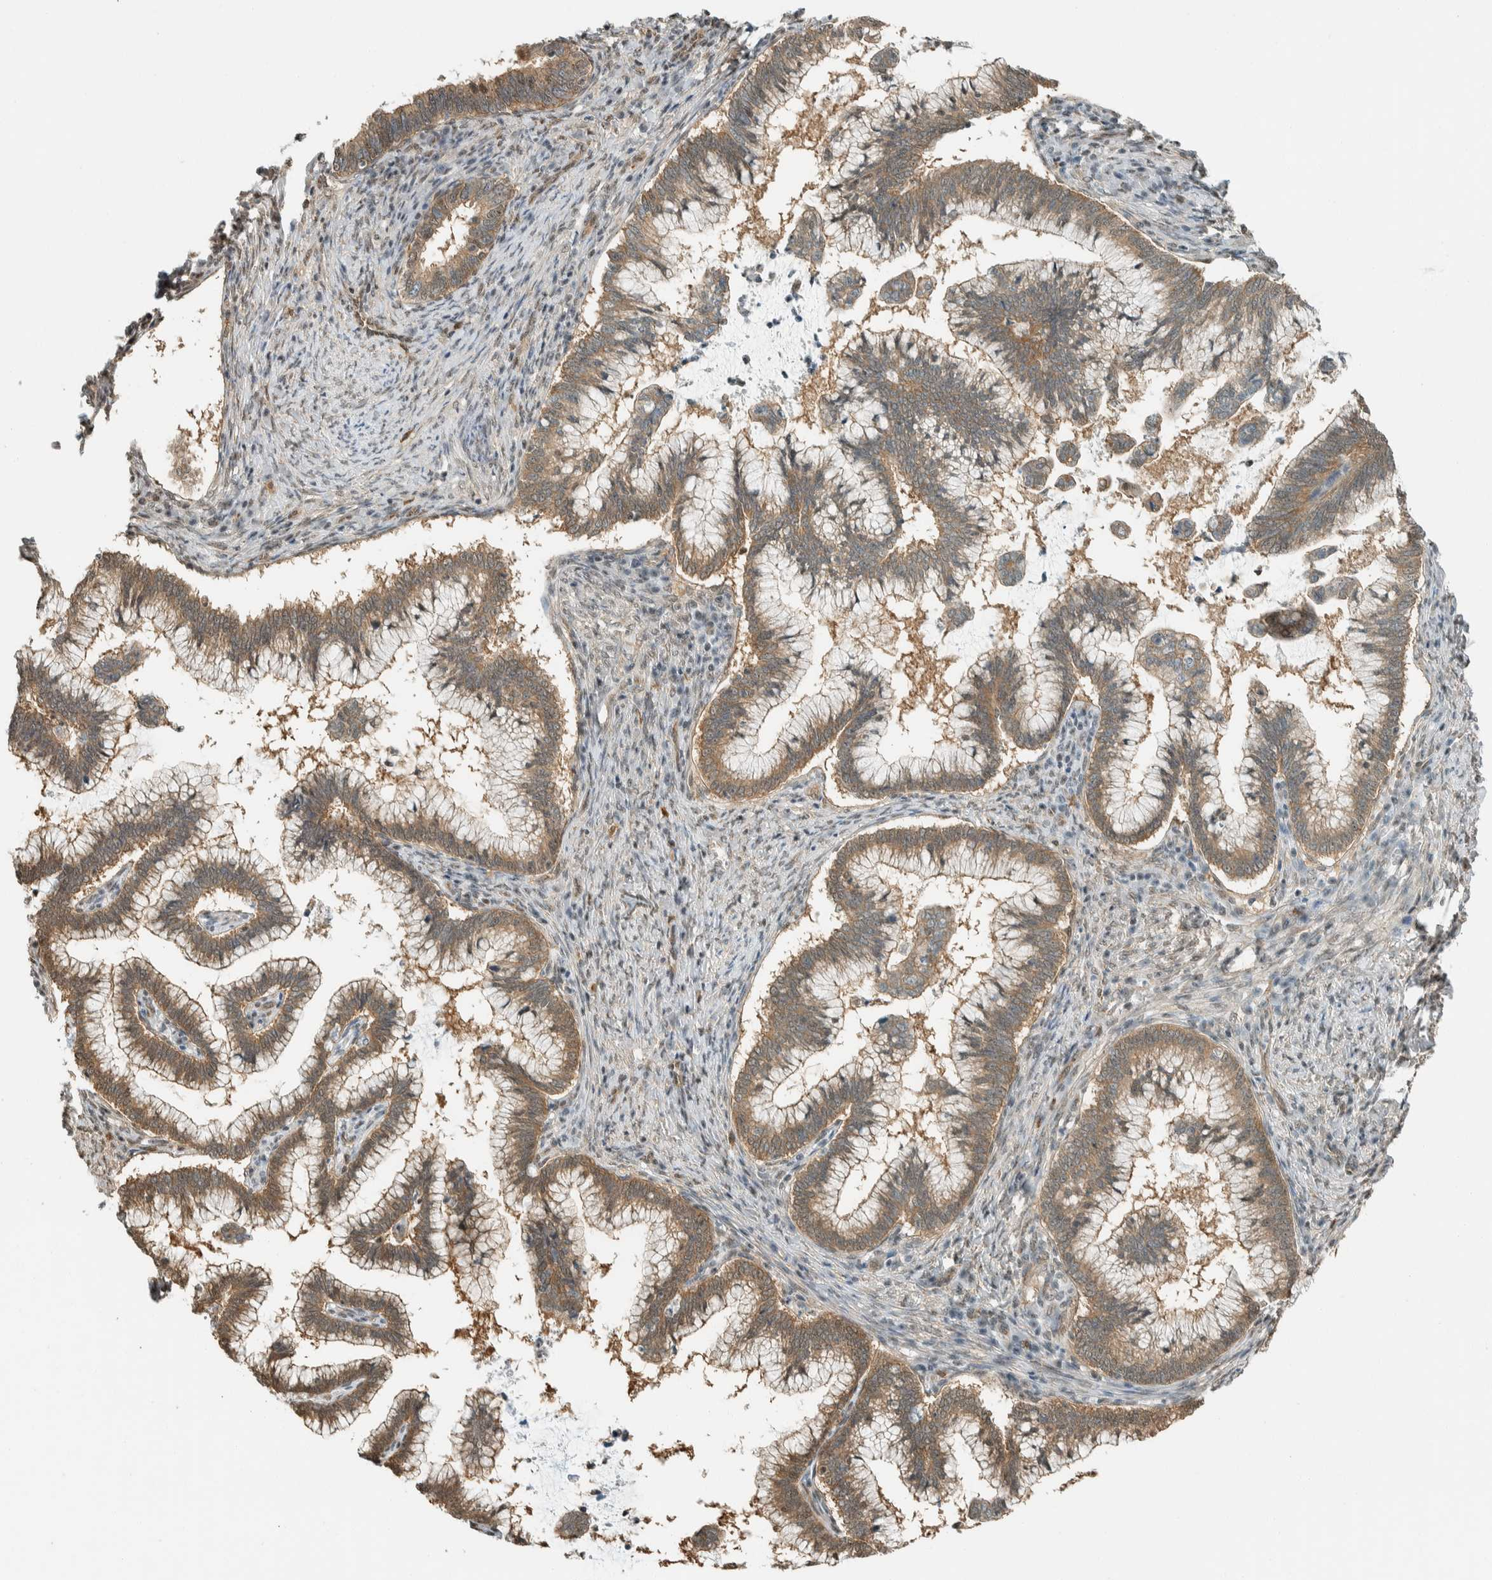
{"staining": {"intensity": "moderate", "quantity": ">75%", "location": "cytoplasmic/membranous"}, "tissue": "cervical cancer", "cell_type": "Tumor cells", "image_type": "cancer", "snomed": [{"axis": "morphology", "description": "Adenocarcinoma, NOS"}, {"axis": "topography", "description": "Cervix"}], "caption": "A photomicrograph of cervical cancer stained for a protein demonstrates moderate cytoplasmic/membranous brown staining in tumor cells.", "gene": "NIBAN2", "patient": {"sex": "female", "age": 36}}